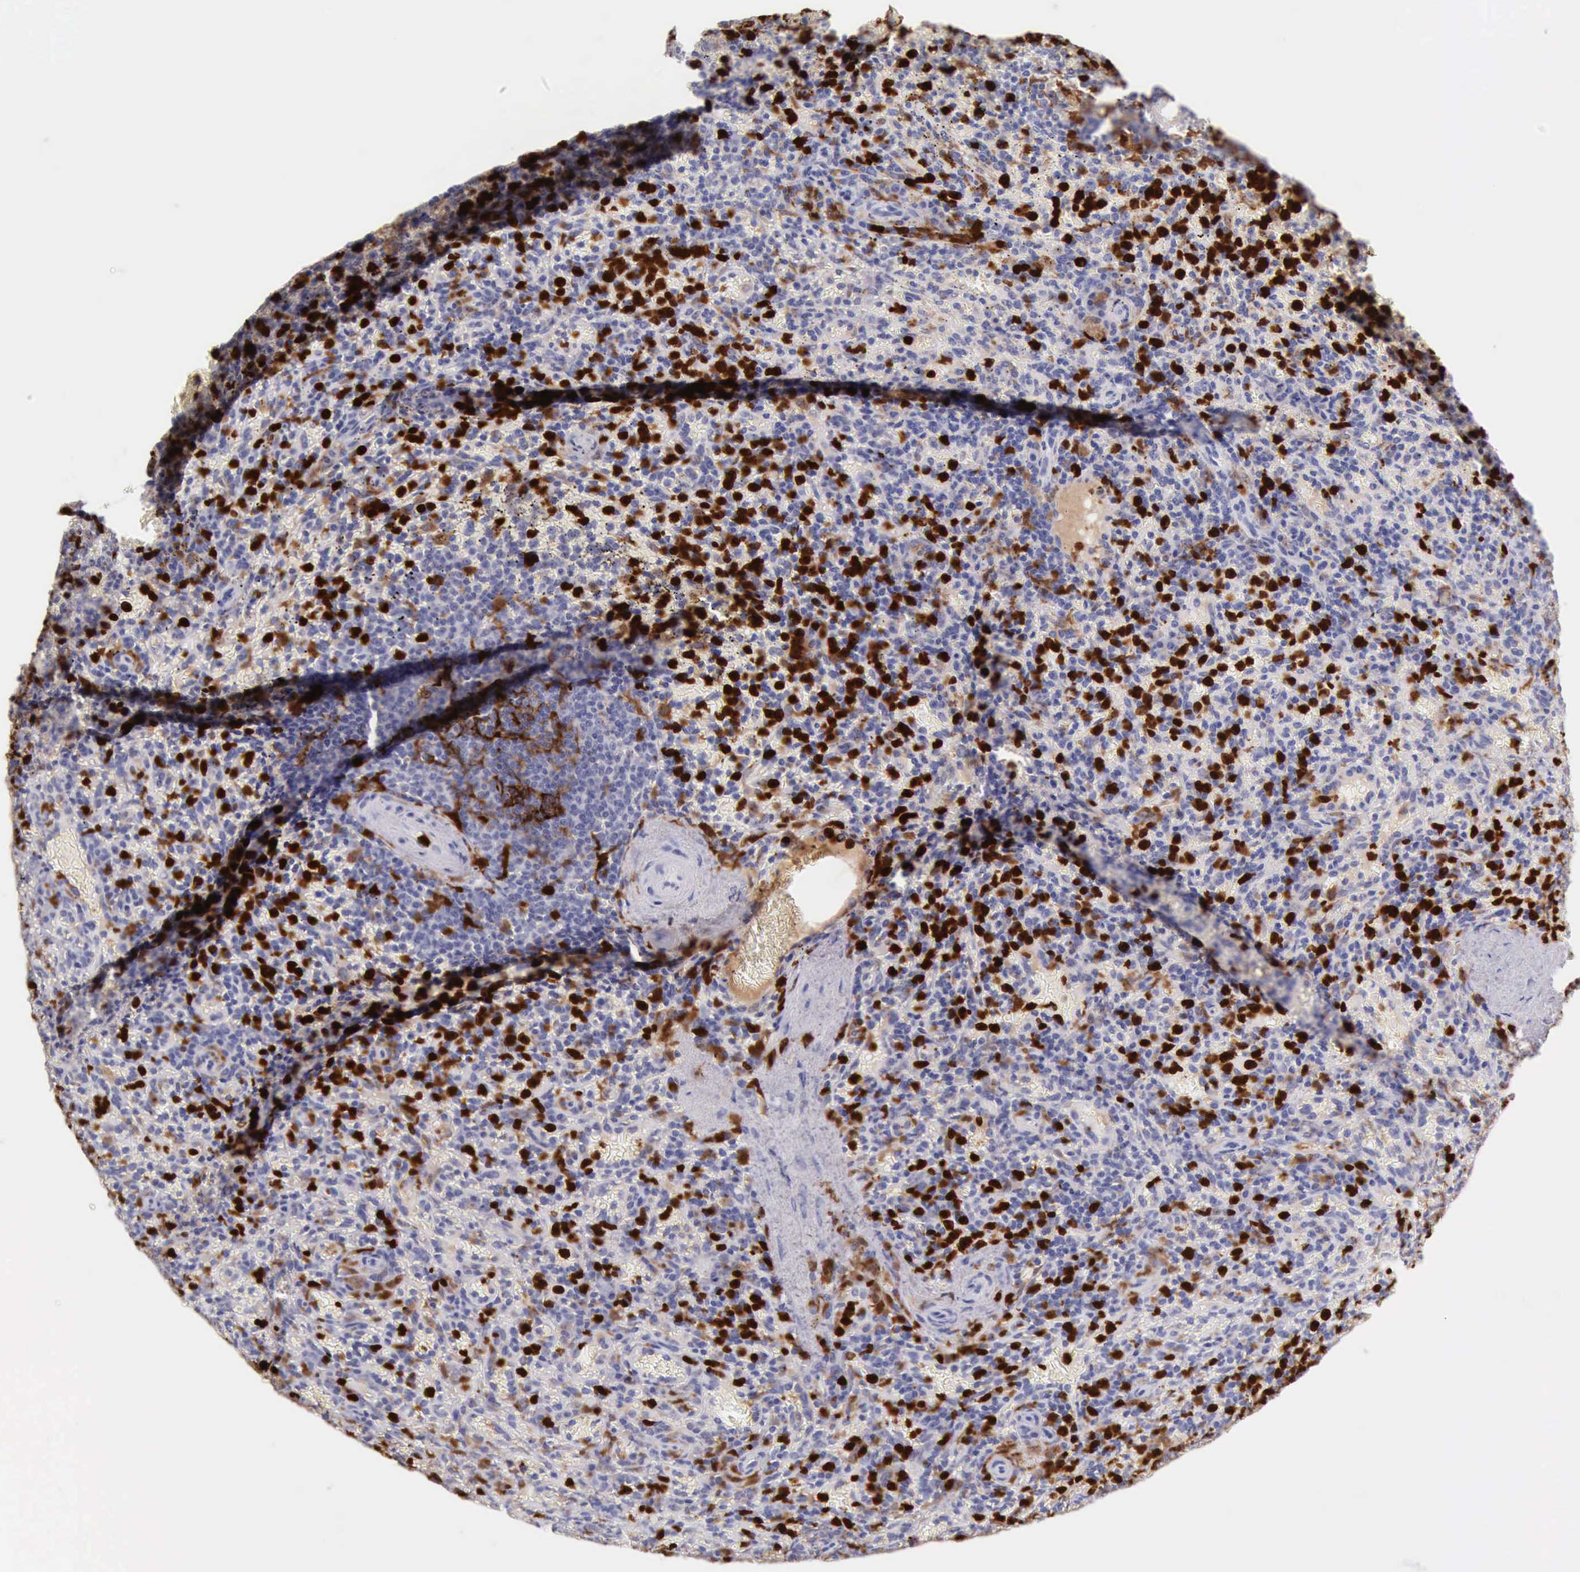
{"staining": {"intensity": "strong", "quantity": "25%-75%", "location": "cytoplasmic/membranous,nuclear"}, "tissue": "spleen", "cell_type": "Cells in red pulp", "image_type": "normal", "snomed": [{"axis": "morphology", "description": "Normal tissue, NOS"}, {"axis": "topography", "description": "Spleen"}], "caption": "Brown immunohistochemical staining in unremarkable spleen shows strong cytoplasmic/membranous,nuclear expression in about 25%-75% of cells in red pulp.", "gene": "CSTA", "patient": {"sex": "female", "age": 50}}